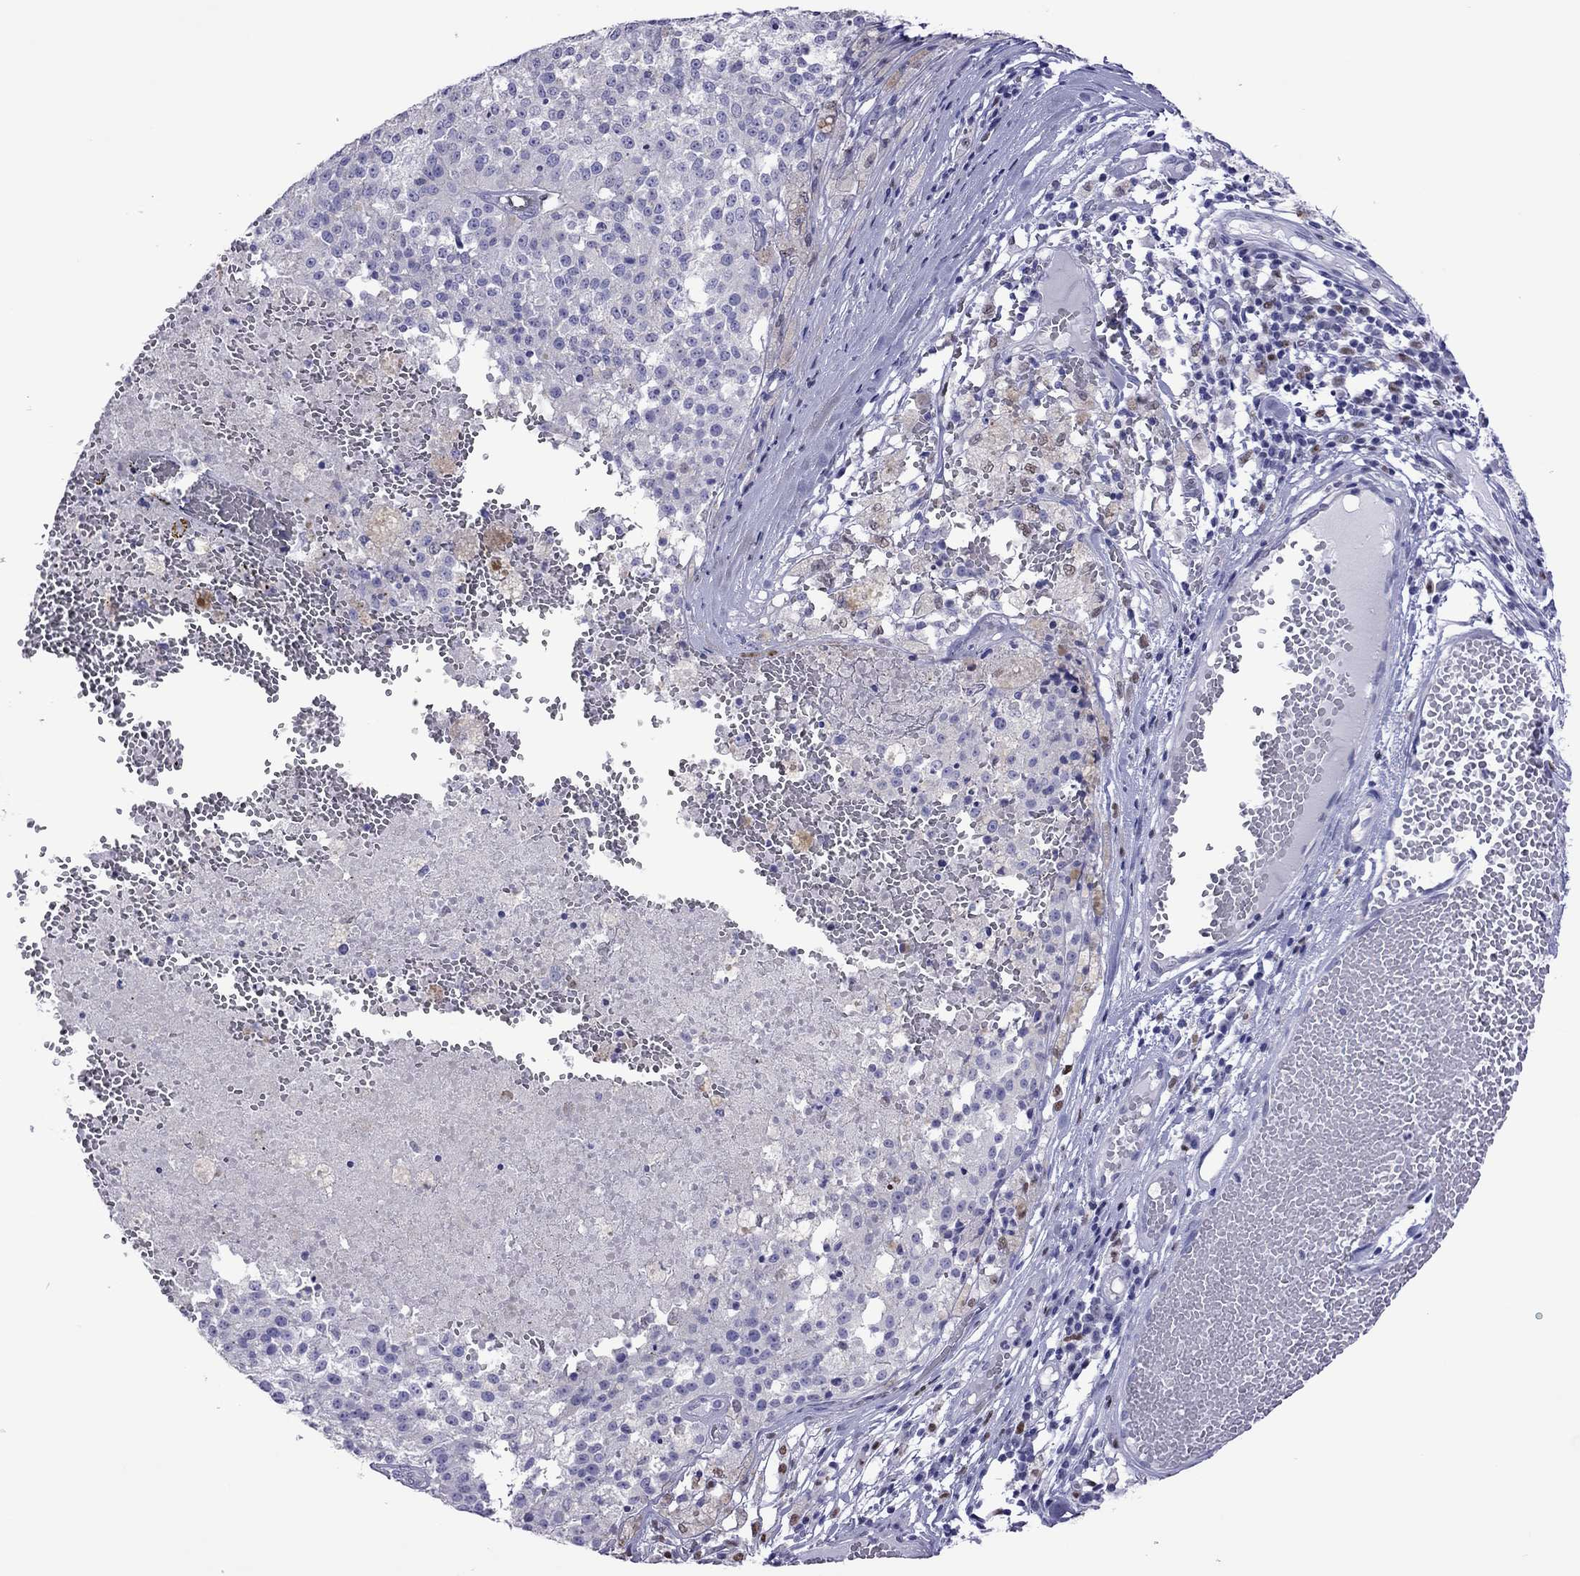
{"staining": {"intensity": "negative", "quantity": "none", "location": "none"}, "tissue": "melanoma", "cell_type": "Tumor cells", "image_type": "cancer", "snomed": [{"axis": "morphology", "description": "Malignant melanoma, Metastatic site"}, {"axis": "topography", "description": "Lymph node"}], "caption": "This histopathology image is of malignant melanoma (metastatic site) stained with IHC to label a protein in brown with the nuclei are counter-stained blue. There is no positivity in tumor cells. The staining is performed using DAB (3,3'-diaminobenzidine) brown chromogen with nuclei counter-stained in using hematoxylin.", "gene": "MPZ", "patient": {"sex": "female", "age": 64}}